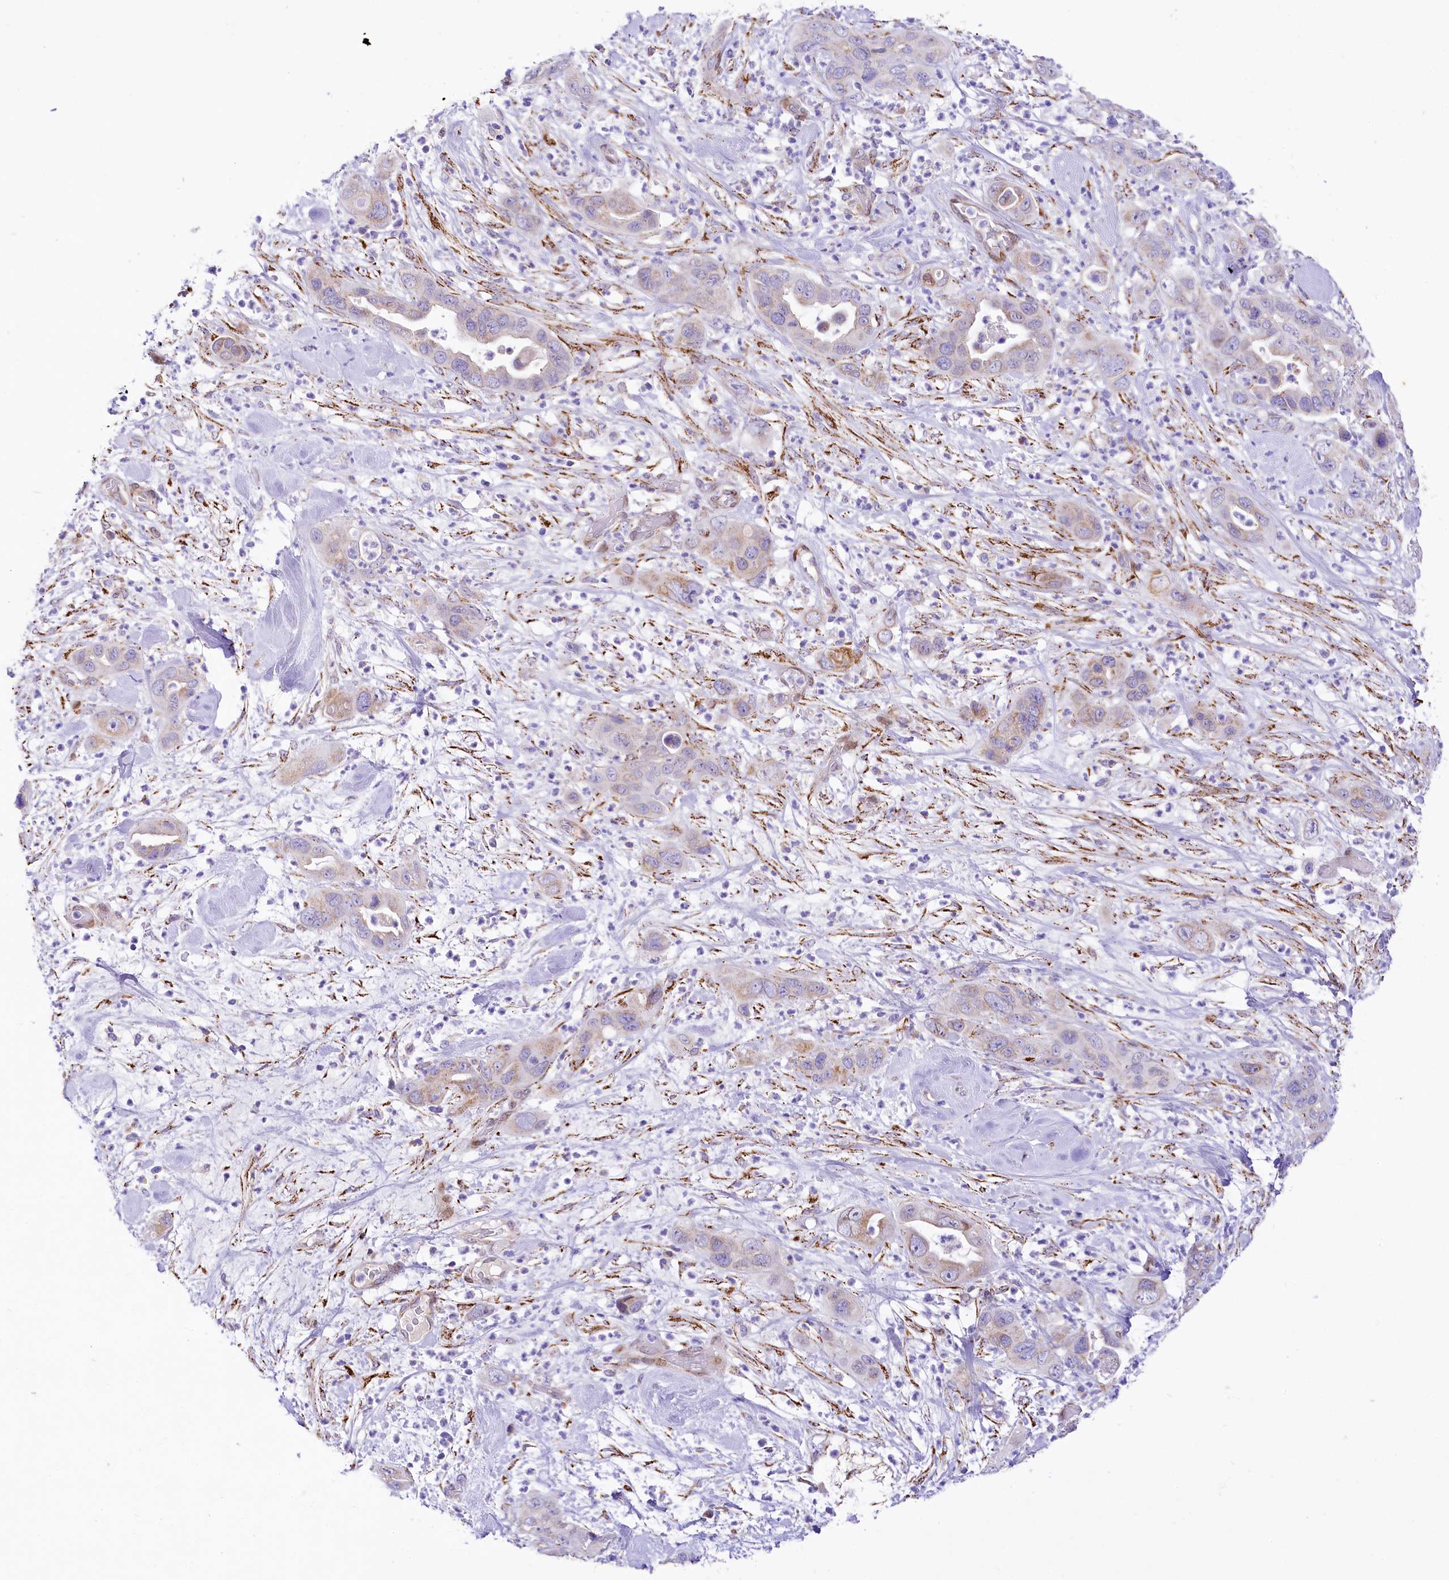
{"staining": {"intensity": "weak", "quantity": "25%-75%", "location": "cytoplasmic/membranous"}, "tissue": "pancreatic cancer", "cell_type": "Tumor cells", "image_type": "cancer", "snomed": [{"axis": "morphology", "description": "Adenocarcinoma, NOS"}, {"axis": "topography", "description": "Pancreas"}], "caption": "IHC of human adenocarcinoma (pancreatic) reveals low levels of weak cytoplasmic/membranous staining in approximately 25%-75% of tumor cells. Using DAB (3,3'-diaminobenzidine) (brown) and hematoxylin (blue) stains, captured at high magnification using brightfield microscopy.", "gene": "PPIP5K2", "patient": {"sex": "female", "age": 71}}